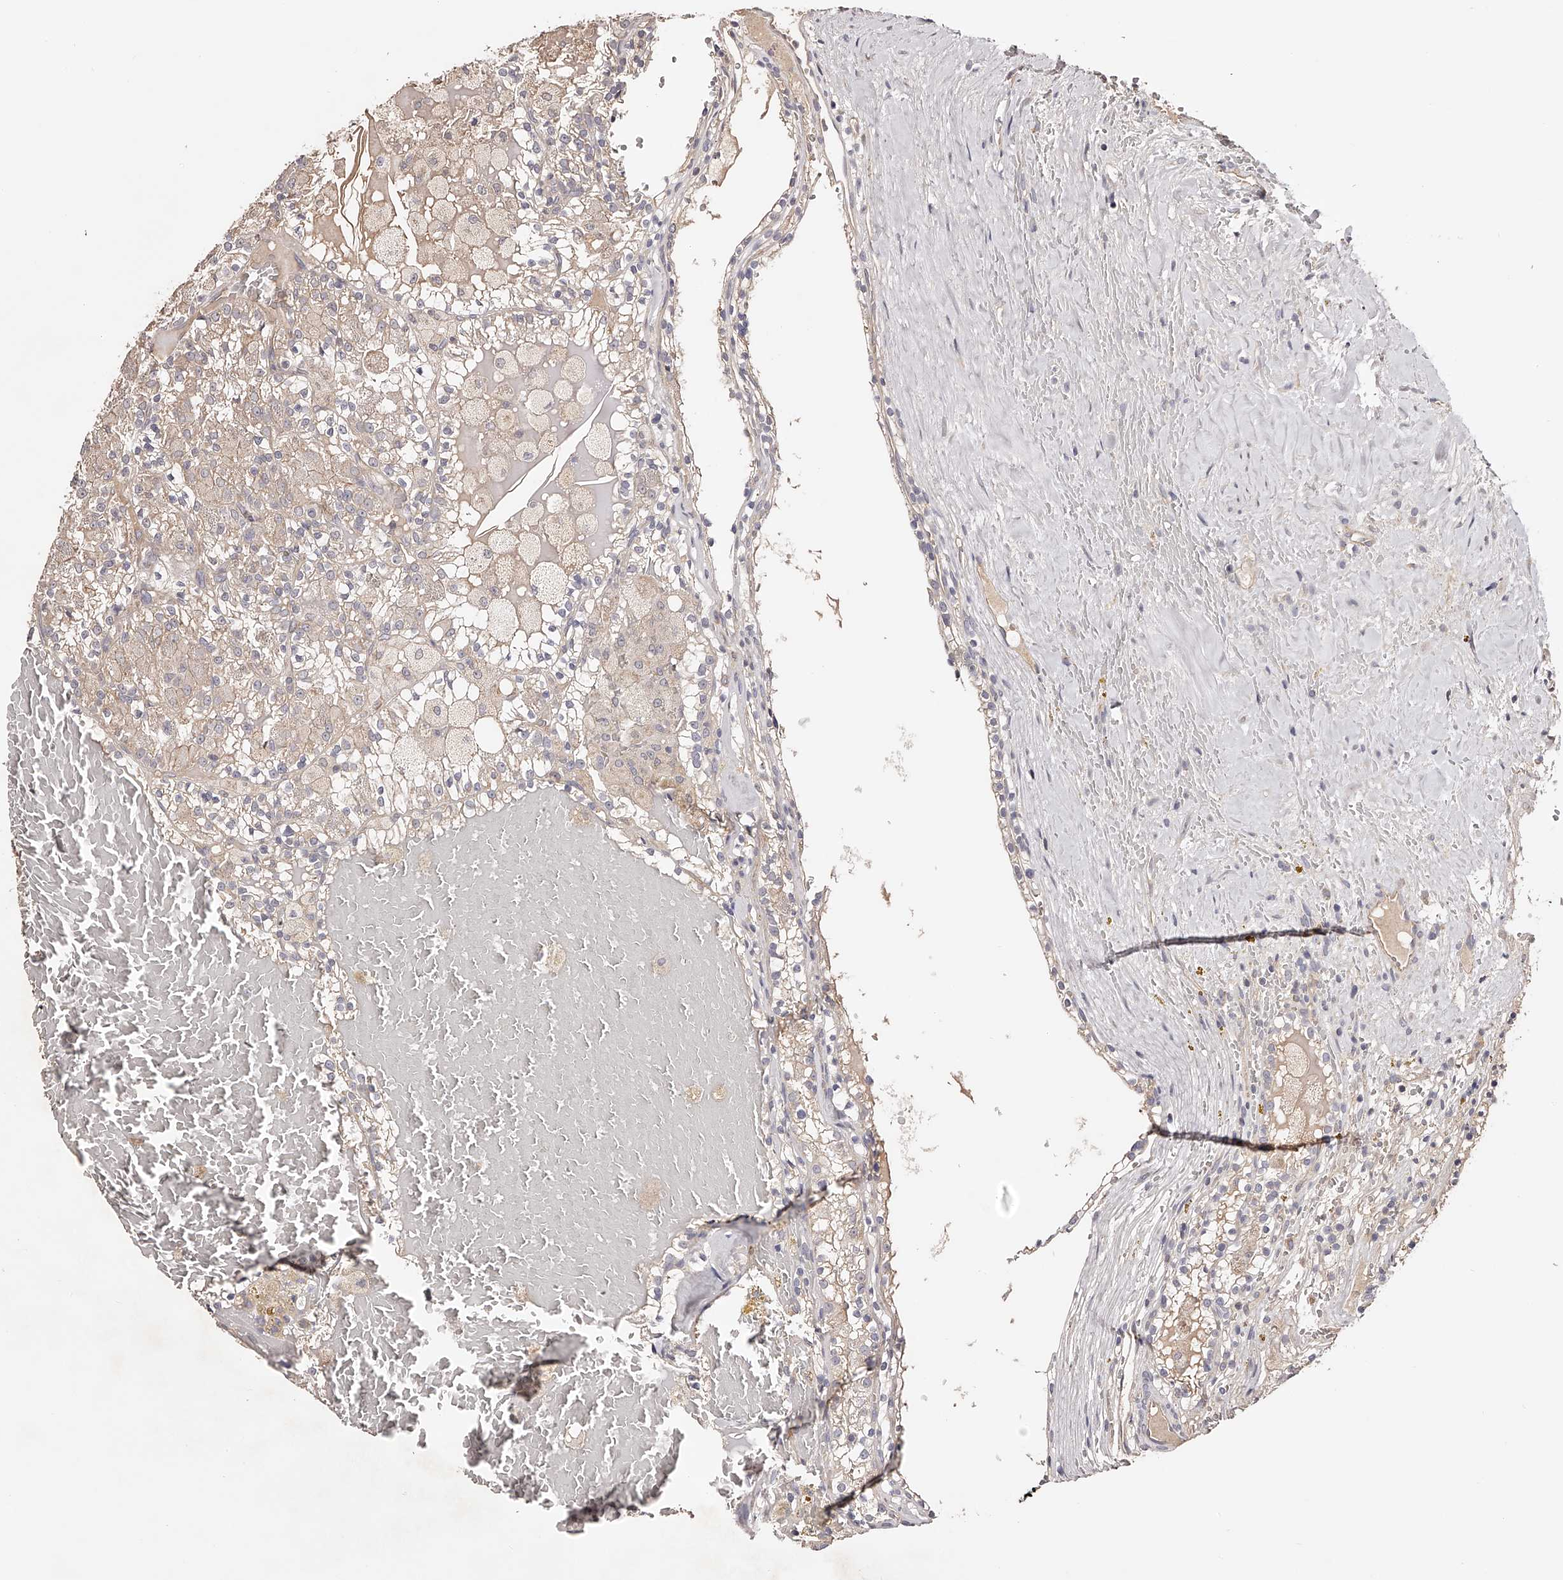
{"staining": {"intensity": "weak", "quantity": "<25%", "location": "cytoplasmic/membranous"}, "tissue": "renal cancer", "cell_type": "Tumor cells", "image_type": "cancer", "snomed": [{"axis": "morphology", "description": "Adenocarcinoma, NOS"}, {"axis": "topography", "description": "Kidney"}], "caption": "IHC of adenocarcinoma (renal) displays no staining in tumor cells.", "gene": "USP21", "patient": {"sex": "female", "age": 56}}